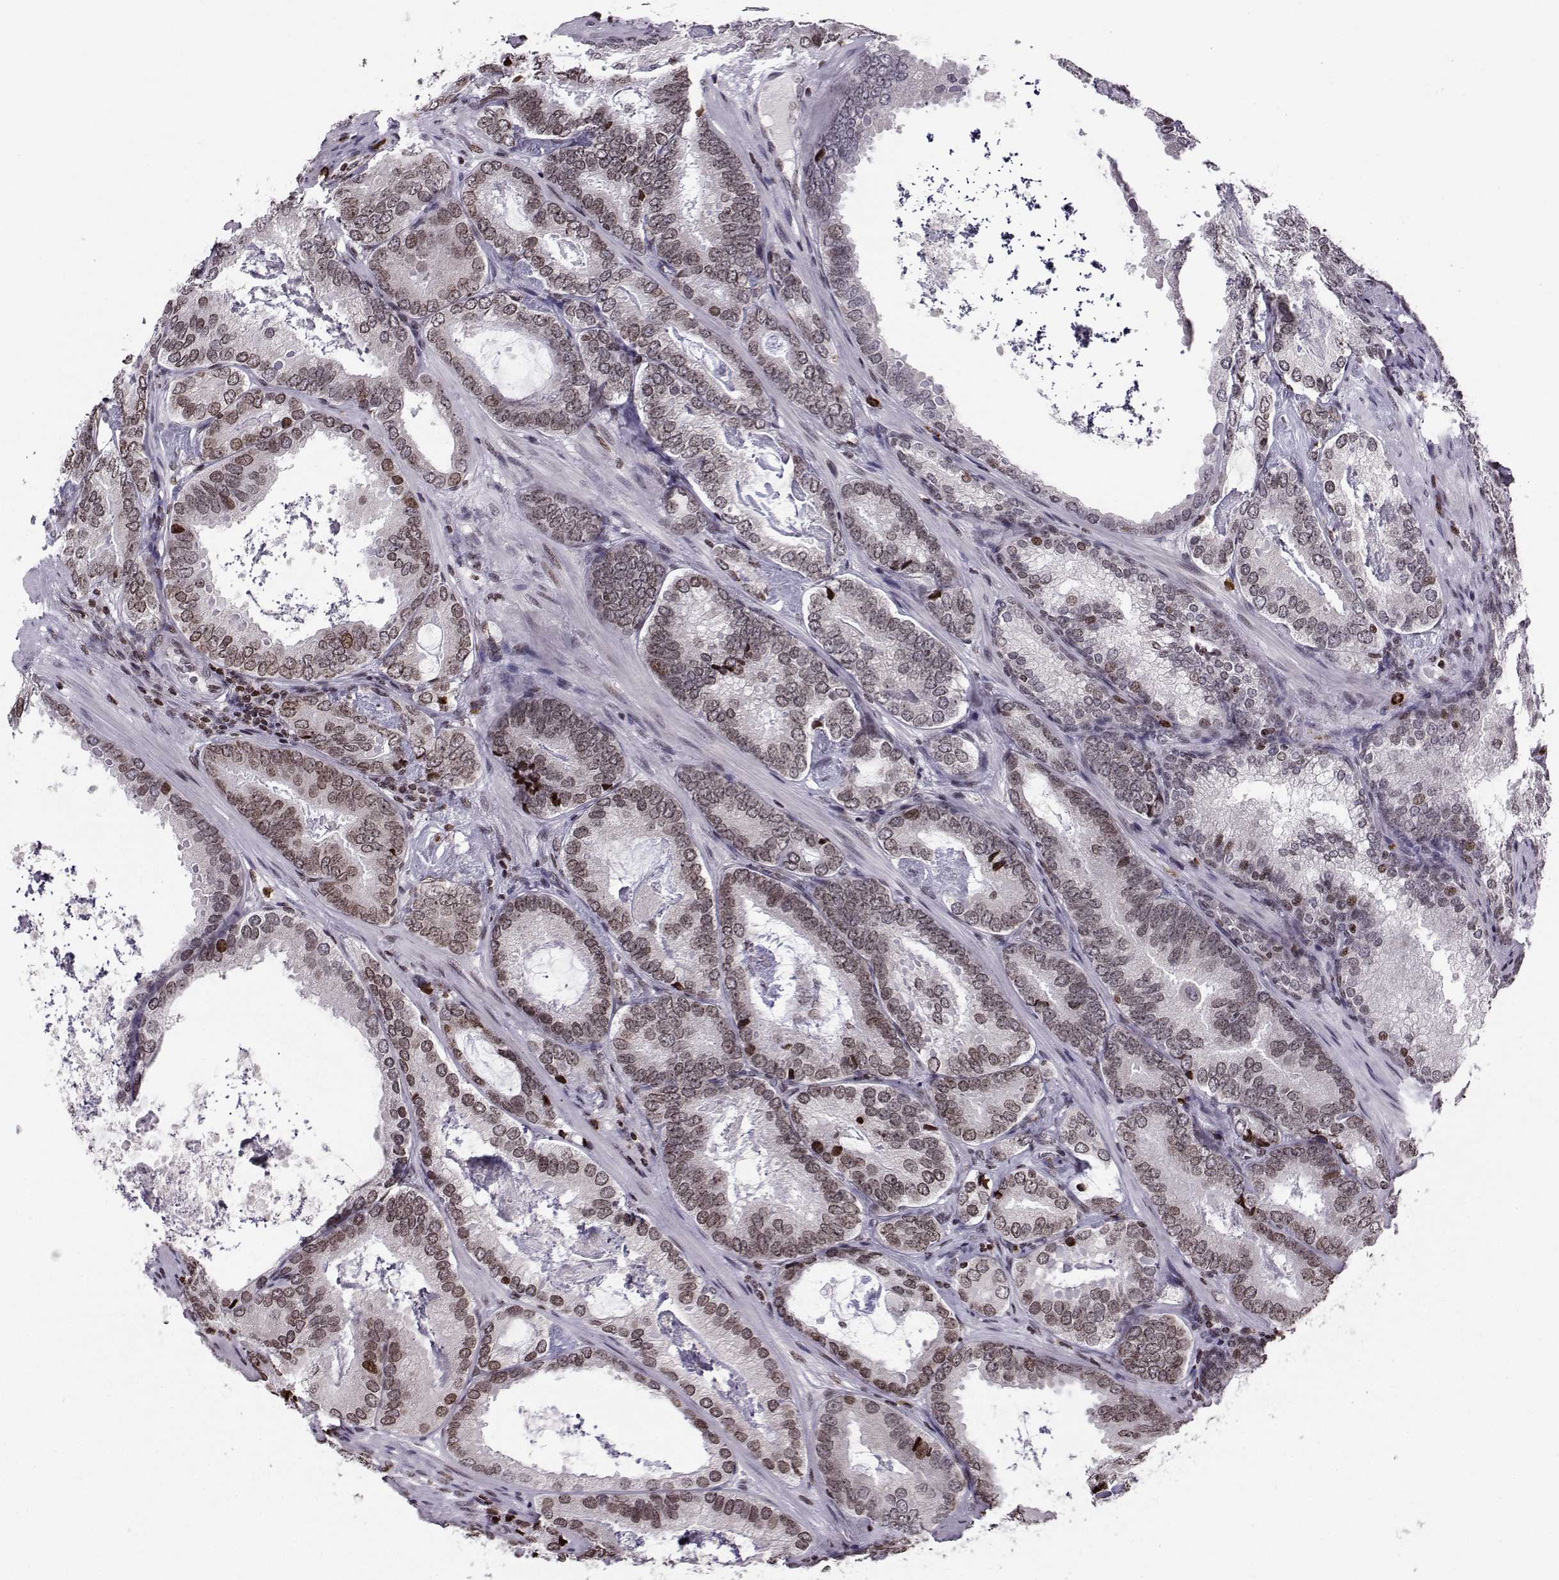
{"staining": {"intensity": "moderate", "quantity": "<25%", "location": "nuclear"}, "tissue": "prostate cancer", "cell_type": "Tumor cells", "image_type": "cancer", "snomed": [{"axis": "morphology", "description": "Adenocarcinoma, Low grade"}, {"axis": "topography", "description": "Prostate"}], "caption": "About <25% of tumor cells in human prostate cancer demonstrate moderate nuclear protein staining as visualized by brown immunohistochemical staining.", "gene": "ZNF19", "patient": {"sex": "male", "age": 60}}